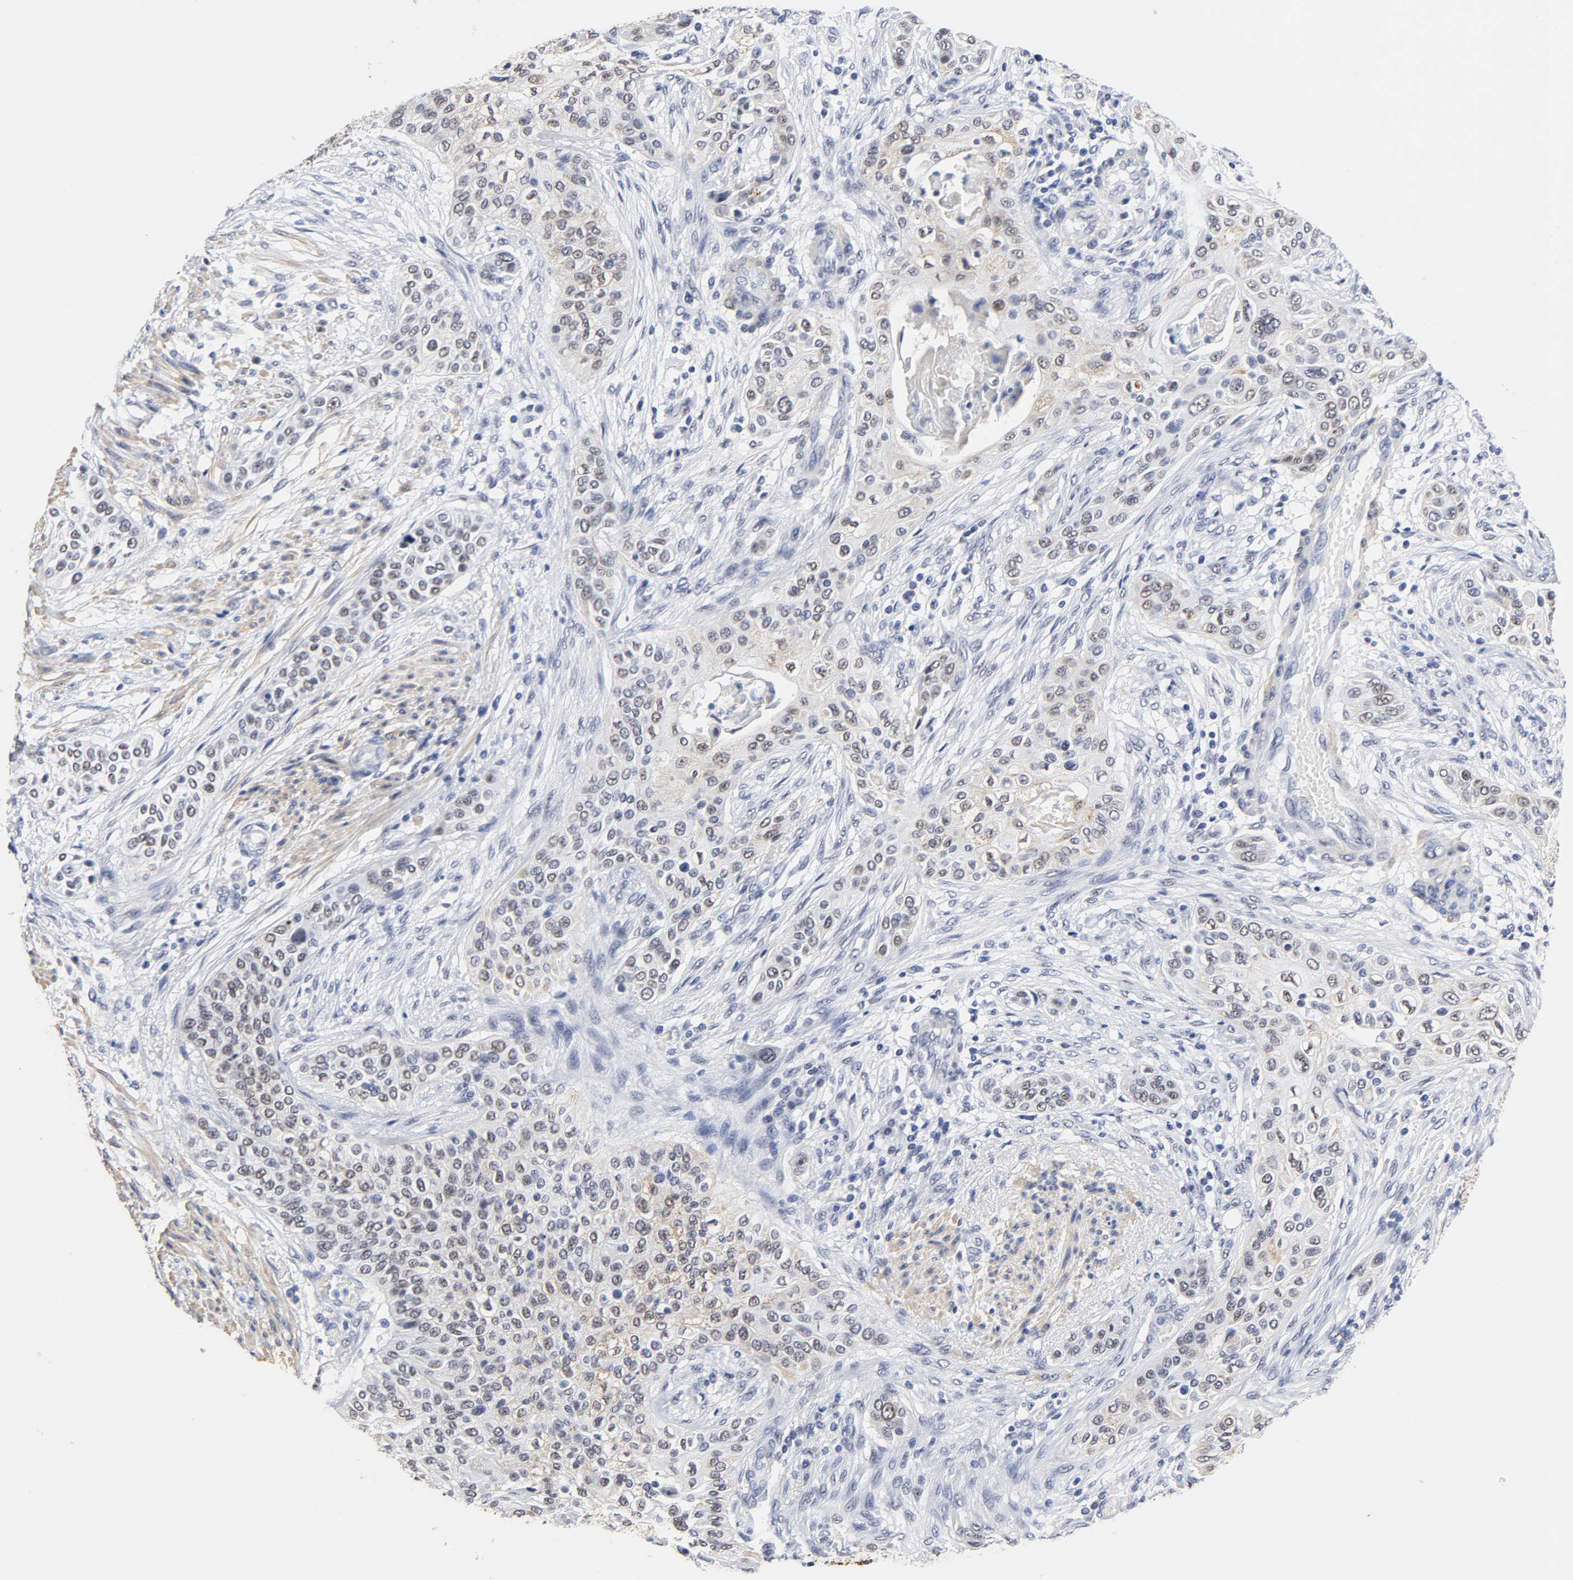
{"staining": {"intensity": "weak", "quantity": "25%-75%", "location": "cytoplasmic/membranous"}, "tissue": "urothelial cancer", "cell_type": "Tumor cells", "image_type": "cancer", "snomed": [{"axis": "morphology", "description": "Urothelial carcinoma, High grade"}, {"axis": "topography", "description": "Urinary bladder"}], "caption": "Human high-grade urothelial carcinoma stained with a brown dye demonstrates weak cytoplasmic/membranous positive expression in approximately 25%-75% of tumor cells.", "gene": "GRHL2", "patient": {"sex": "male", "age": 74}}